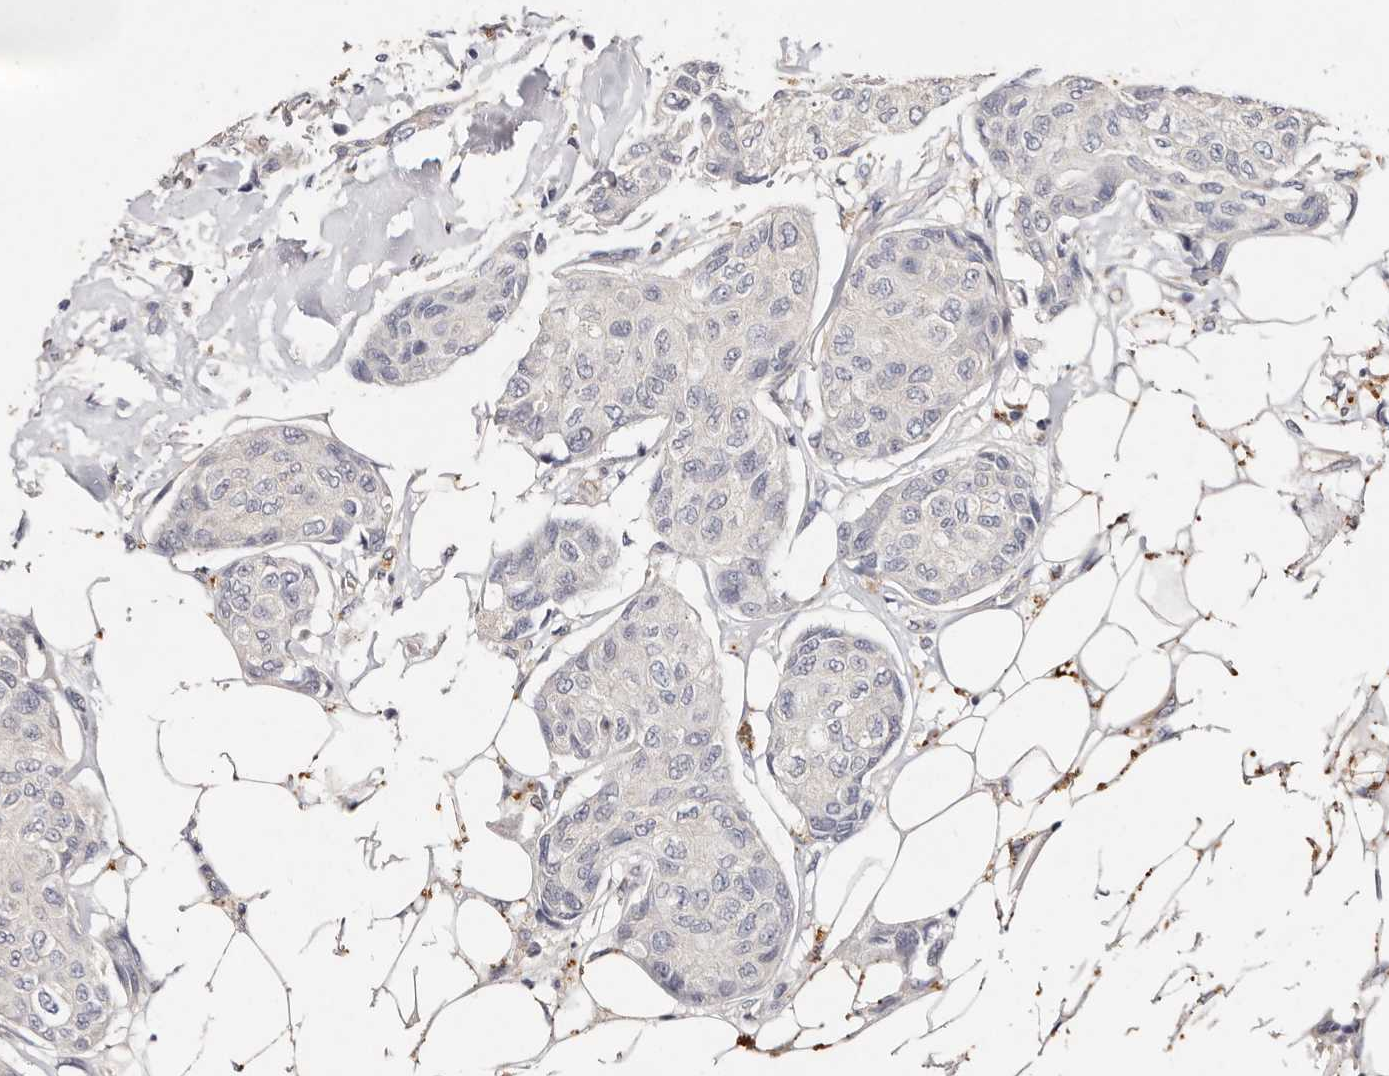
{"staining": {"intensity": "negative", "quantity": "none", "location": "none"}, "tissue": "breast cancer", "cell_type": "Tumor cells", "image_type": "cancer", "snomed": [{"axis": "morphology", "description": "Duct carcinoma"}, {"axis": "topography", "description": "Breast"}], "caption": "Breast cancer (invasive ductal carcinoma) was stained to show a protein in brown. There is no significant staining in tumor cells.", "gene": "THBS3", "patient": {"sex": "female", "age": 80}}